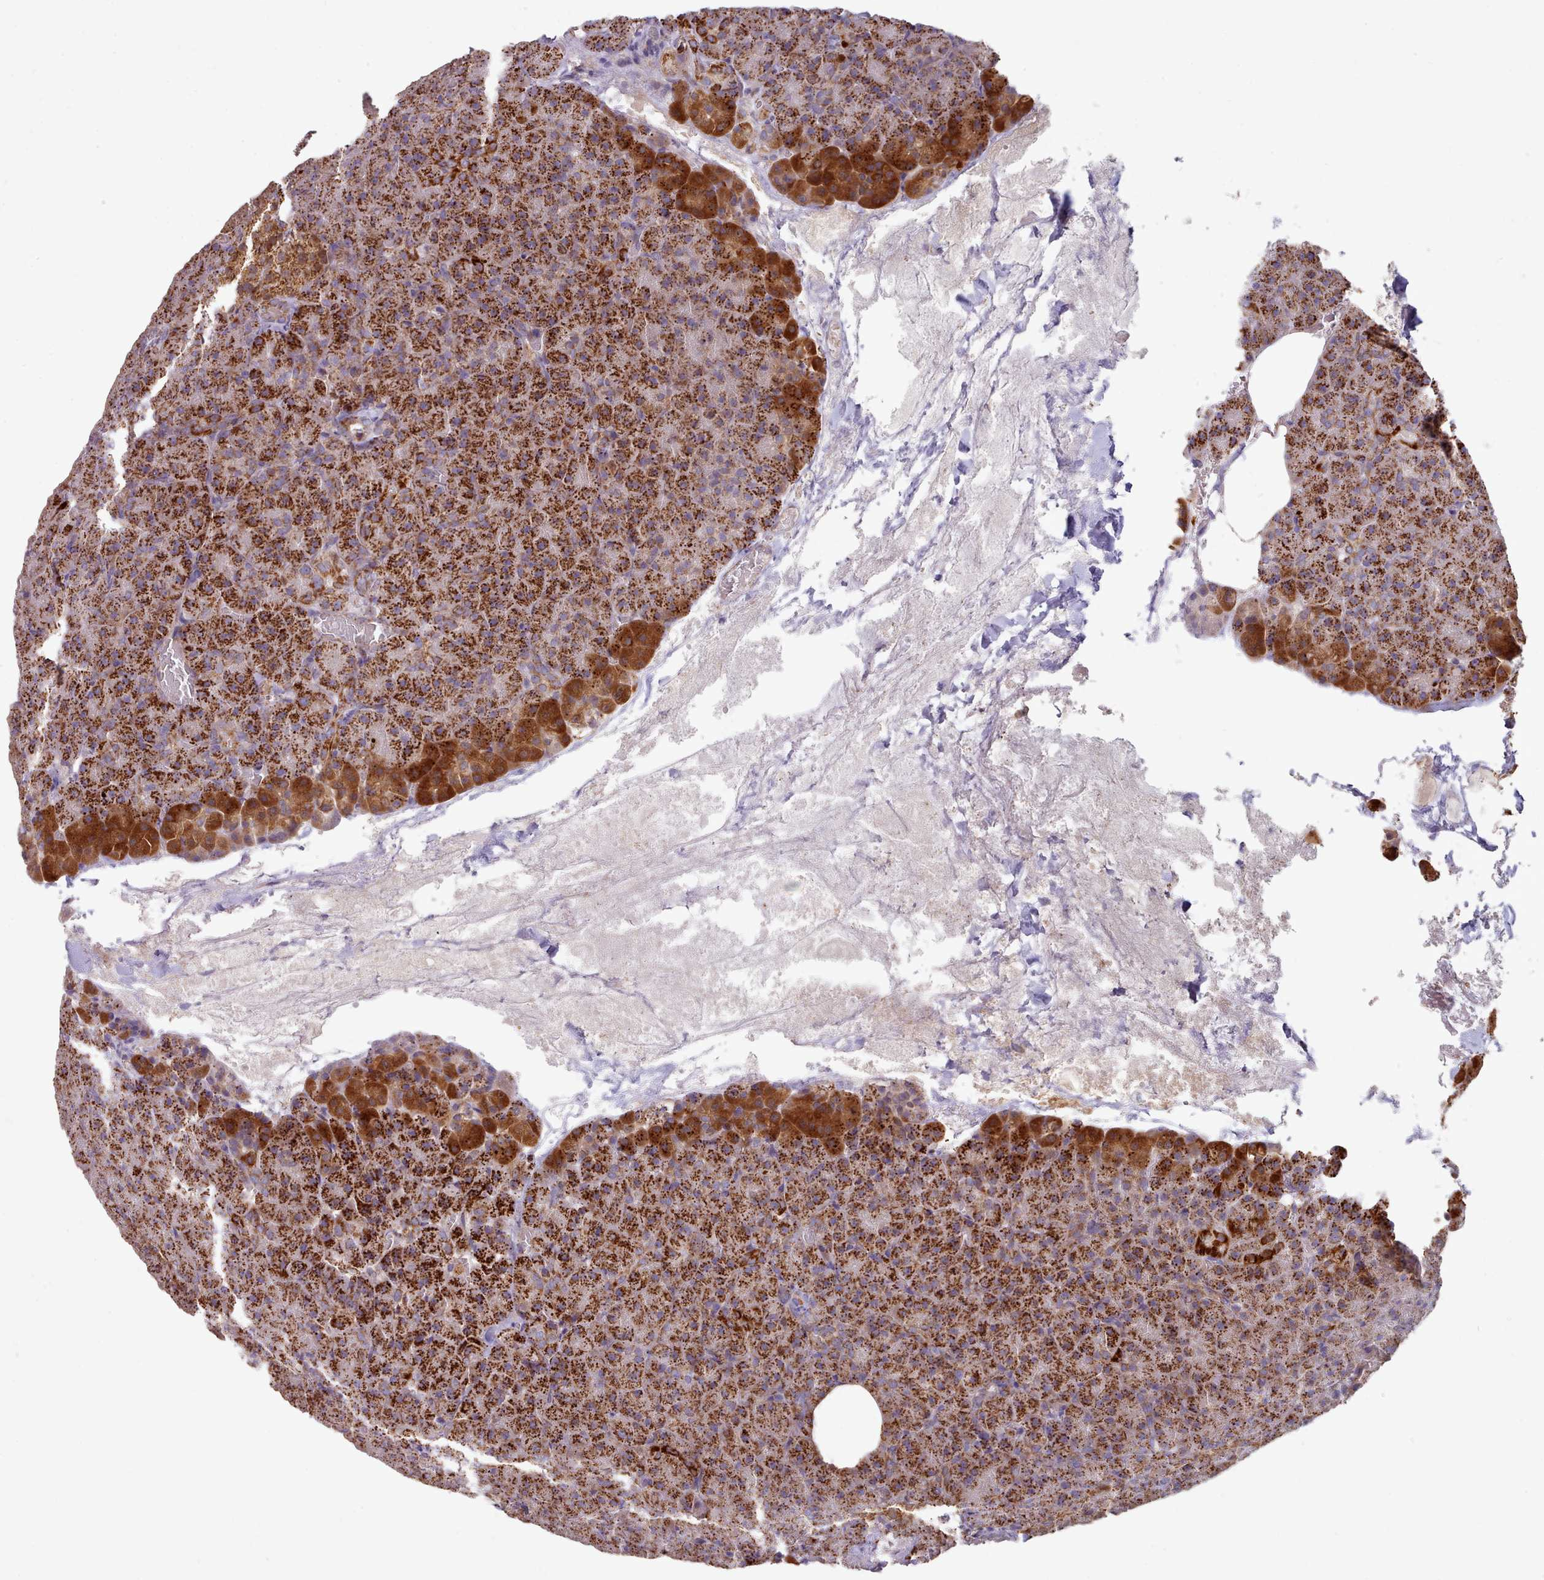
{"staining": {"intensity": "strong", "quantity": ">75%", "location": "cytoplasmic/membranous"}, "tissue": "pancreas", "cell_type": "Exocrine glandular cells", "image_type": "normal", "snomed": [{"axis": "morphology", "description": "Normal tissue, NOS"}, {"axis": "topography", "description": "Pancreas"}], "caption": "IHC image of benign pancreas: human pancreas stained using immunohistochemistry exhibits high levels of strong protein expression localized specifically in the cytoplasmic/membranous of exocrine glandular cells, appearing as a cytoplasmic/membranous brown color.", "gene": "HSDL2", "patient": {"sex": "female", "age": 74}}